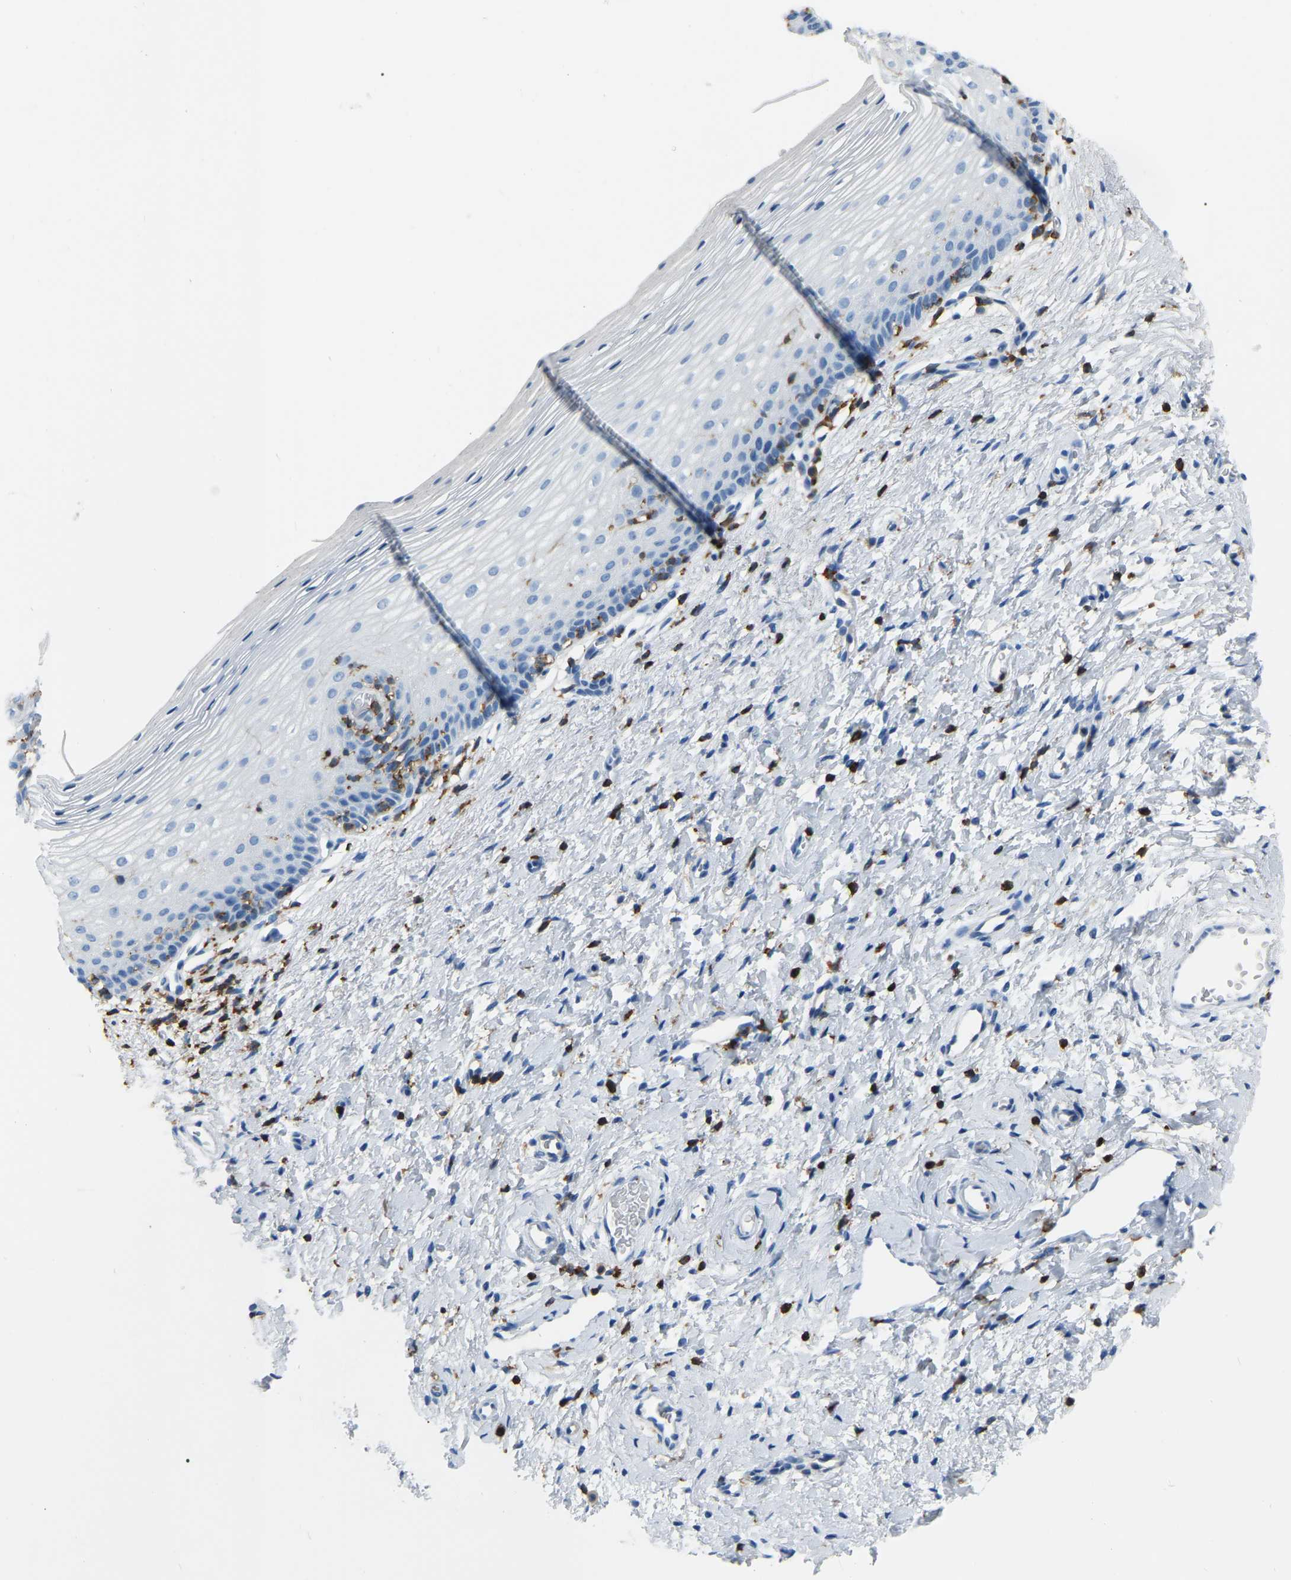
{"staining": {"intensity": "negative", "quantity": "none", "location": "none"}, "tissue": "cervix", "cell_type": "Glandular cells", "image_type": "normal", "snomed": [{"axis": "morphology", "description": "Normal tissue, NOS"}, {"axis": "topography", "description": "Cervix"}], "caption": "Immunohistochemistry micrograph of unremarkable human cervix stained for a protein (brown), which exhibits no positivity in glandular cells.", "gene": "ARHGAP45", "patient": {"sex": "female", "age": 72}}